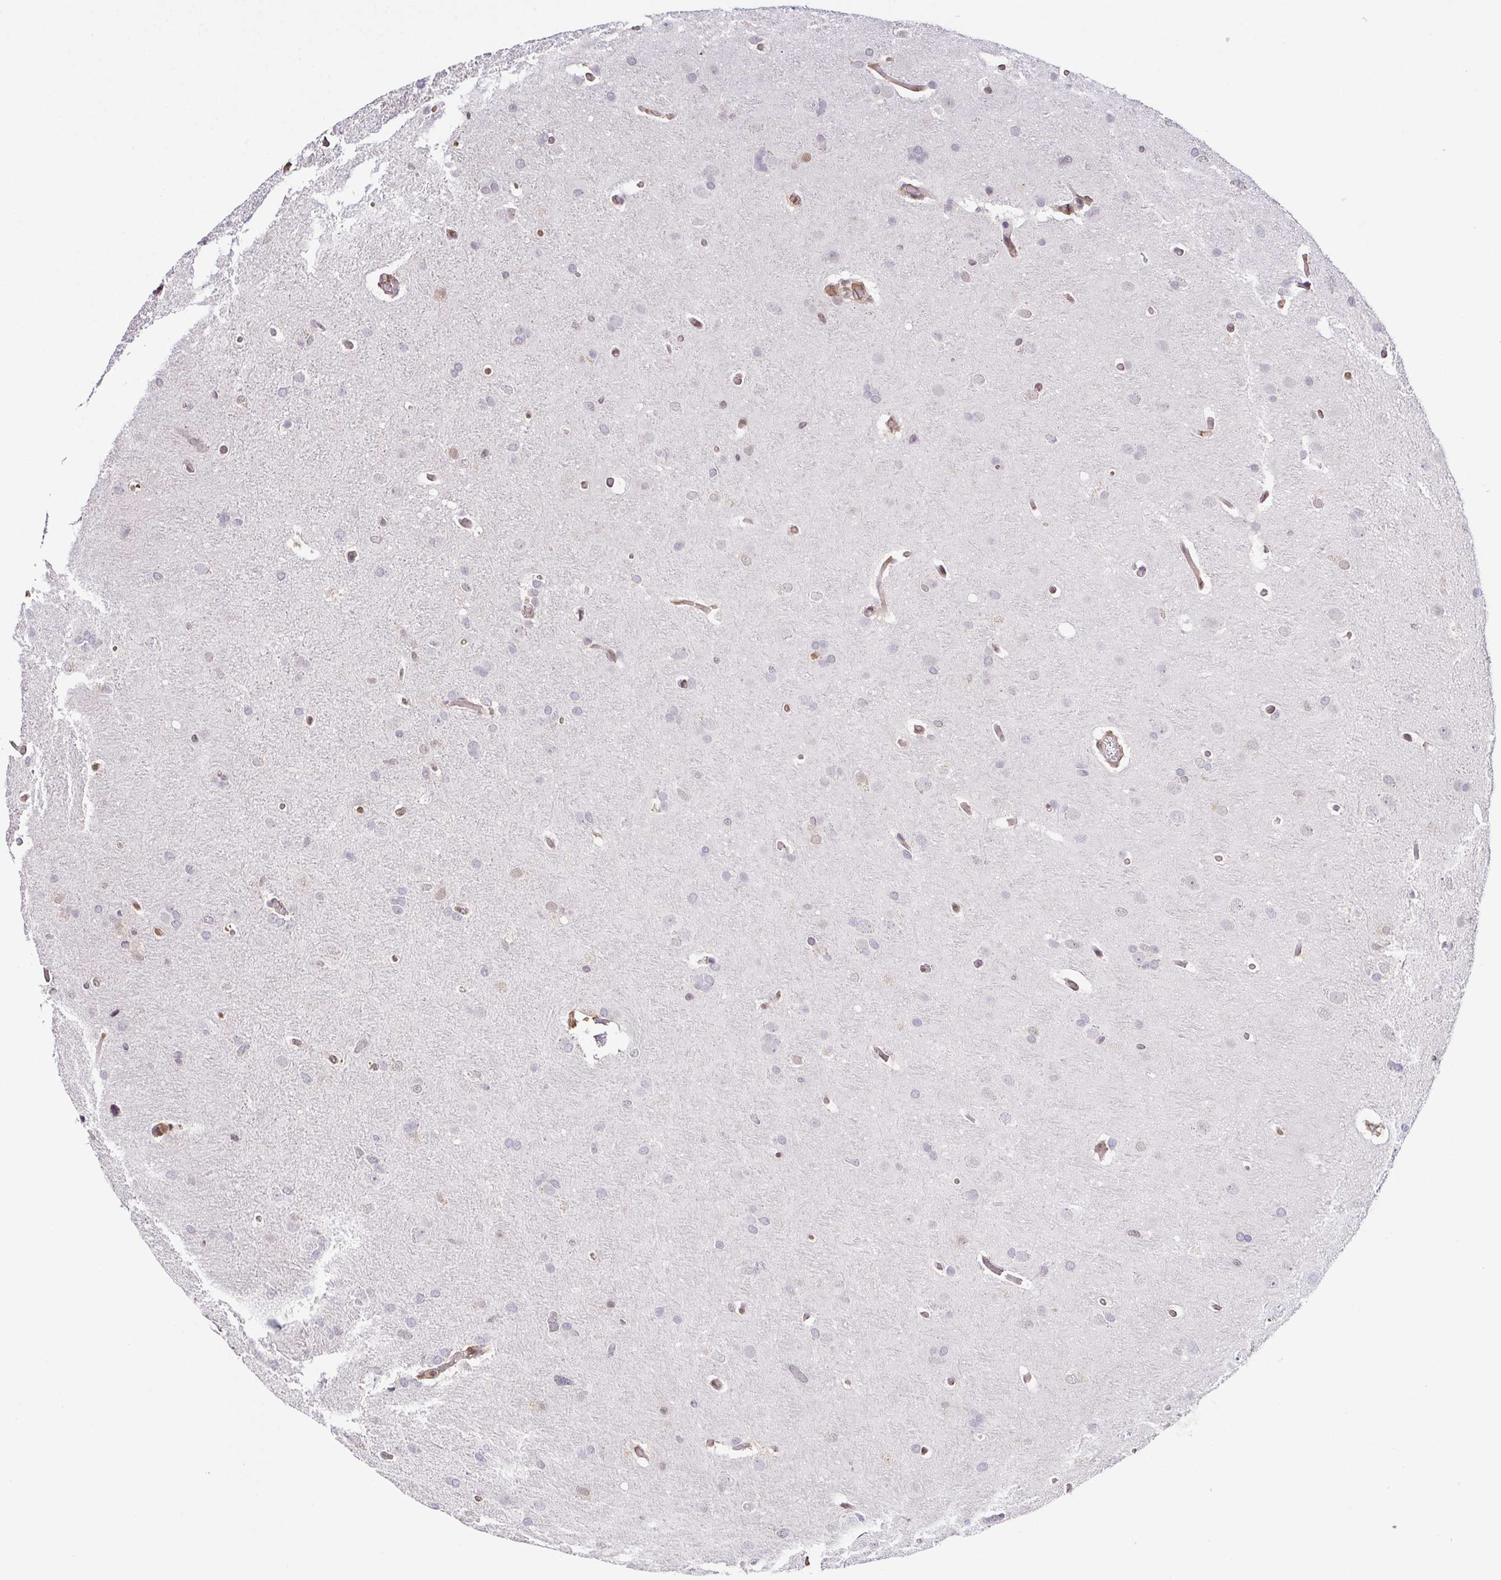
{"staining": {"intensity": "moderate", "quantity": "<25%", "location": "nuclear"}, "tissue": "glioma", "cell_type": "Tumor cells", "image_type": "cancer", "snomed": [{"axis": "morphology", "description": "Glioma, malignant, High grade"}, {"axis": "topography", "description": "Brain"}], "caption": "Approximately <25% of tumor cells in malignant high-grade glioma exhibit moderate nuclear protein positivity as visualized by brown immunohistochemical staining.", "gene": "PSMB9", "patient": {"sex": "male", "age": 53}}